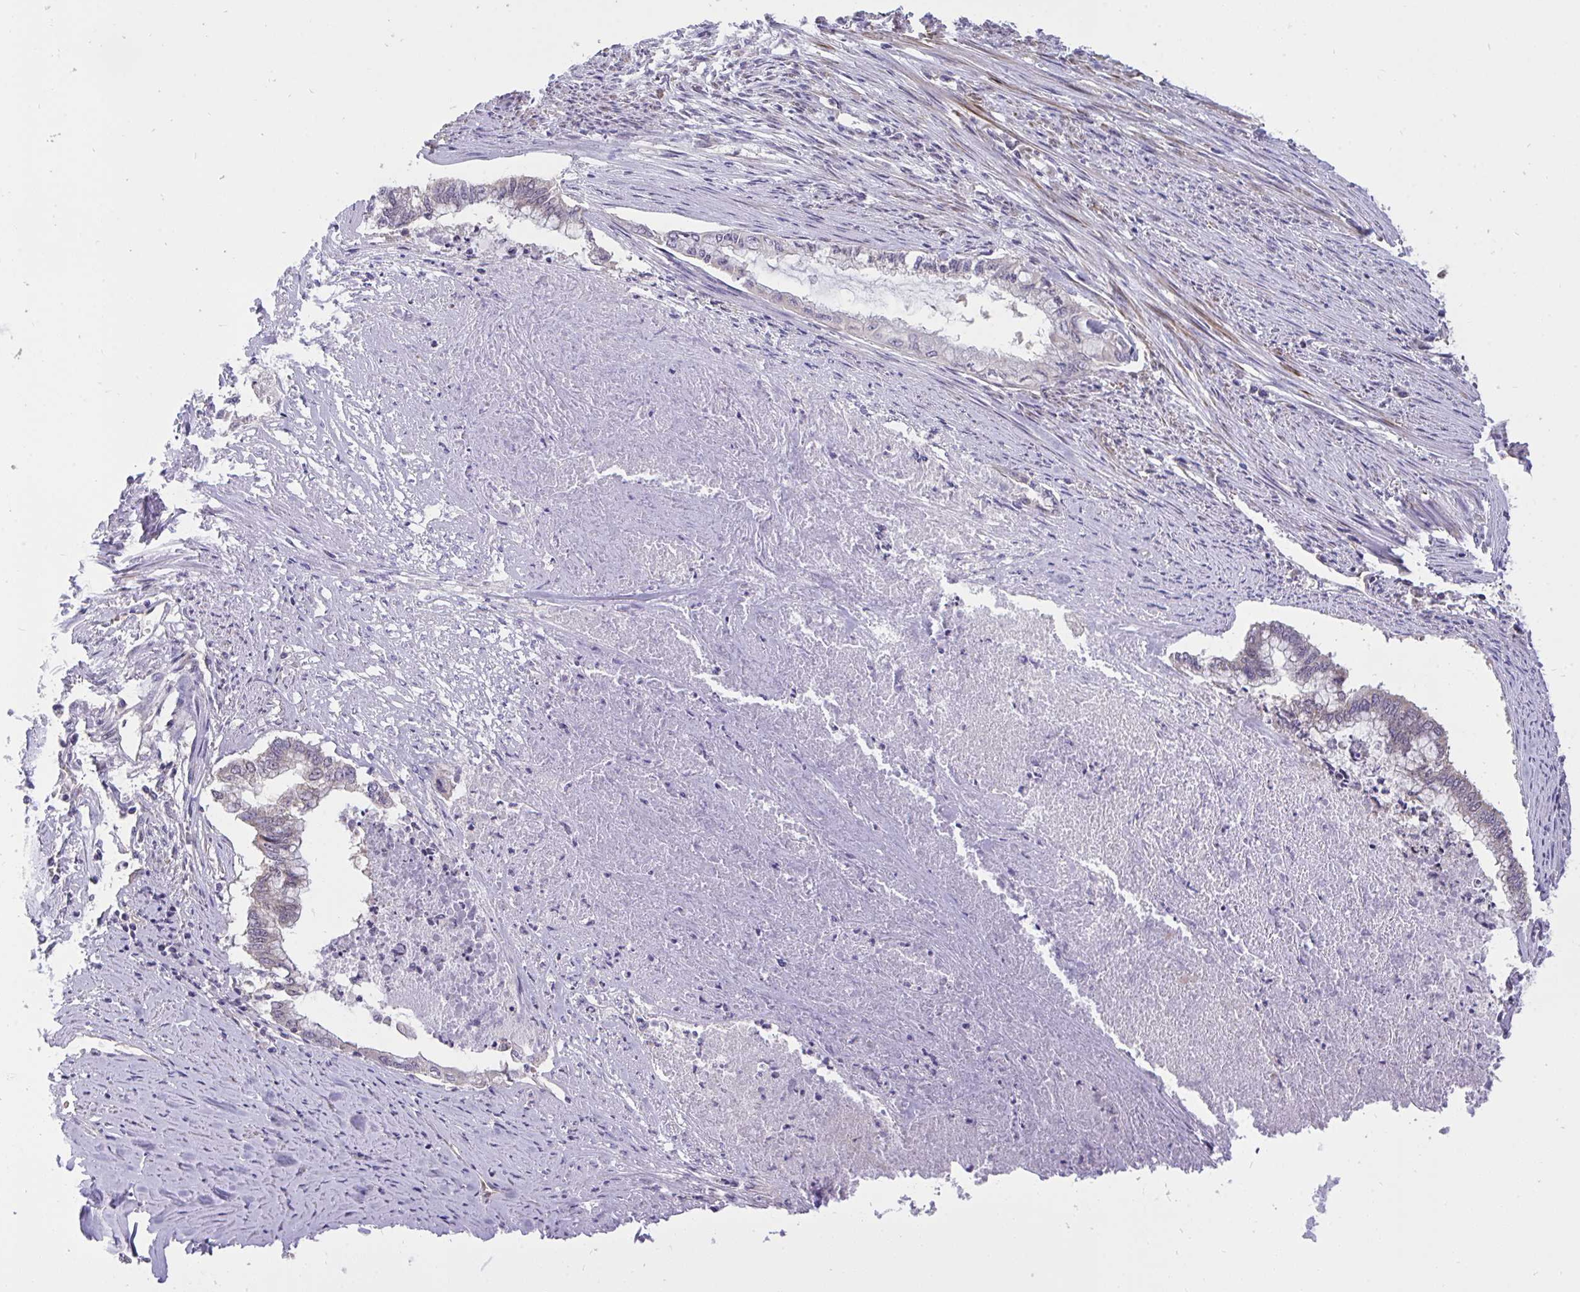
{"staining": {"intensity": "weak", "quantity": "<25%", "location": "cytoplasmic/membranous"}, "tissue": "endometrial cancer", "cell_type": "Tumor cells", "image_type": "cancer", "snomed": [{"axis": "morphology", "description": "Adenocarcinoma, NOS"}, {"axis": "topography", "description": "Endometrium"}], "caption": "Endometrial adenocarcinoma was stained to show a protein in brown. There is no significant positivity in tumor cells.", "gene": "C19orf54", "patient": {"sex": "female", "age": 79}}